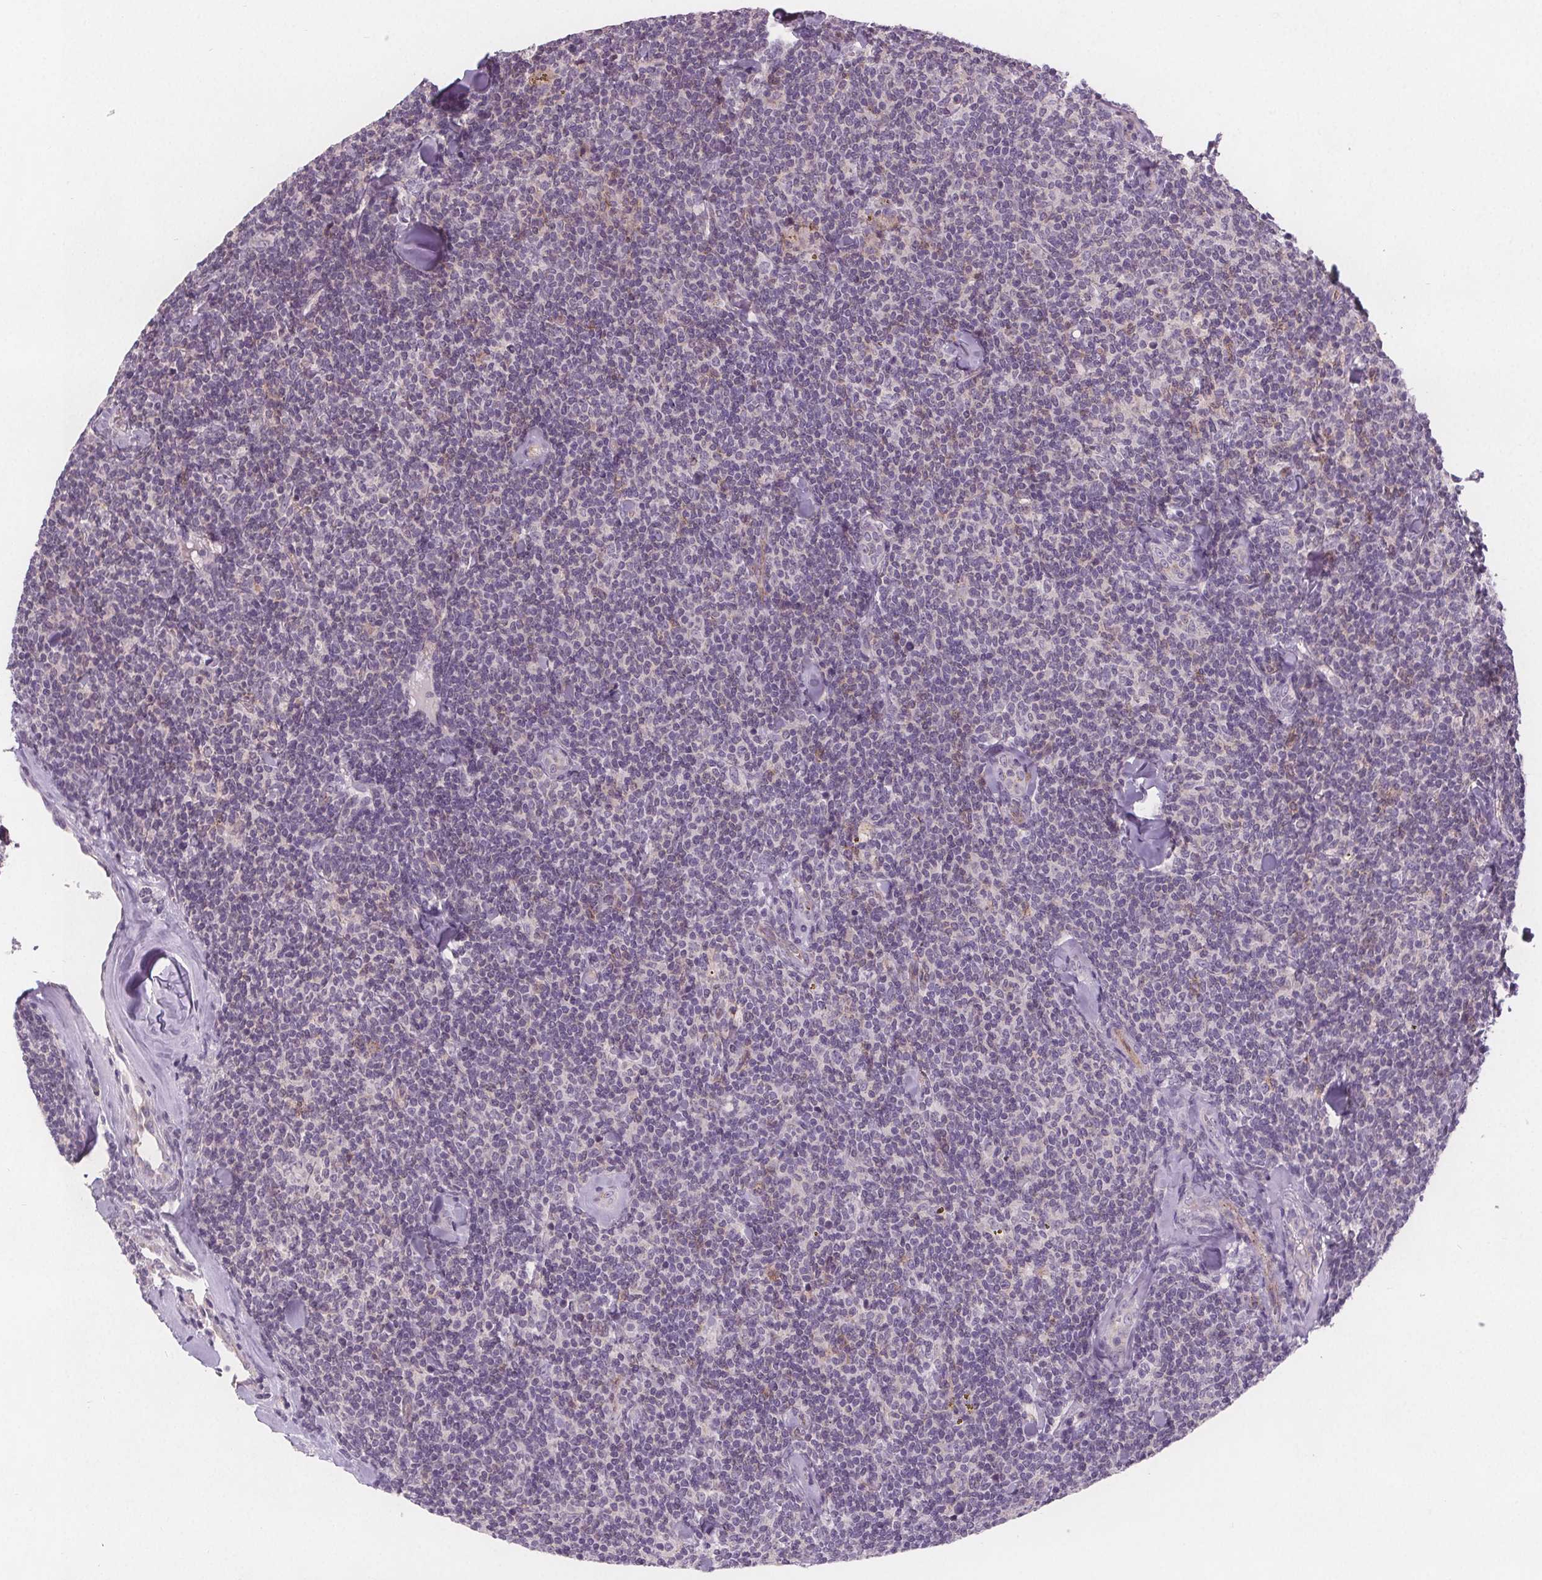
{"staining": {"intensity": "negative", "quantity": "none", "location": "none"}, "tissue": "lymphoma", "cell_type": "Tumor cells", "image_type": "cancer", "snomed": [{"axis": "morphology", "description": "Malignant lymphoma, non-Hodgkin's type, Low grade"}, {"axis": "topography", "description": "Lymph node"}], "caption": "DAB immunohistochemical staining of low-grade malignant lymphoma, non-Hodgkin's type reveals no significant staining in tumor cells. Nuclei are stained in blue.", "gene": "ATP1A1", "patient": {"sex": "female", "age": 56}}